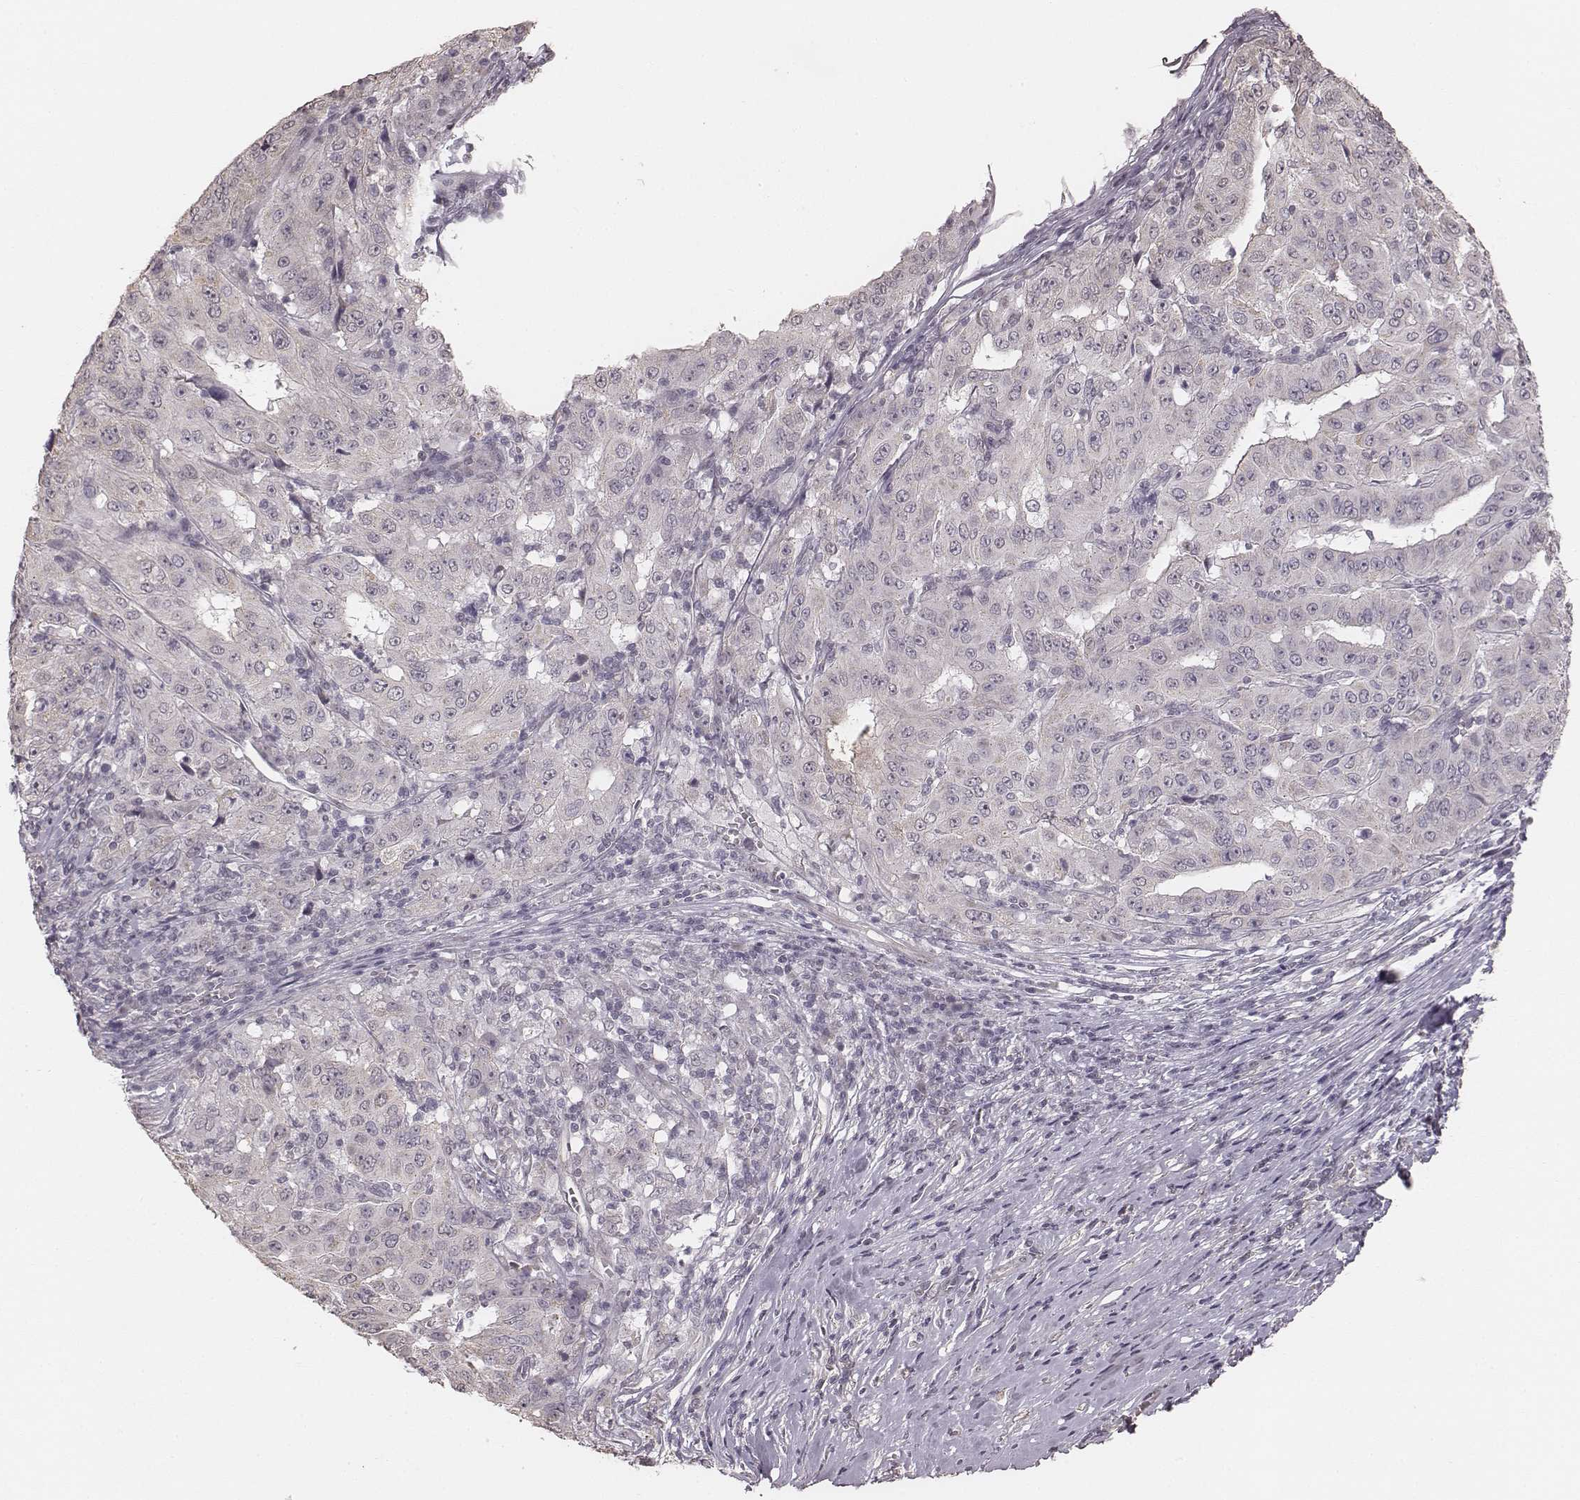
{"staining": {"intensity": "negative", "quantity": "none", "location": "none"}, "tissue": "pancreatic cancer", "cell_type": "Tumor cells", "image_type": "cancer", "snomed": [{"axis": "morphology", "description": "Adenocarcinoma, NOS"}, {"axis": "topography", "description": "Pancreas"}], "caption": "IHC image of neoplastic tissue: human pancreatic cancer stained with DAB (3,3'-diaminobenzidine) shows no significant protein expression in tumor cells.", "gene": "SLC7A4", "patient": {"sex": "male", "age": 63}}